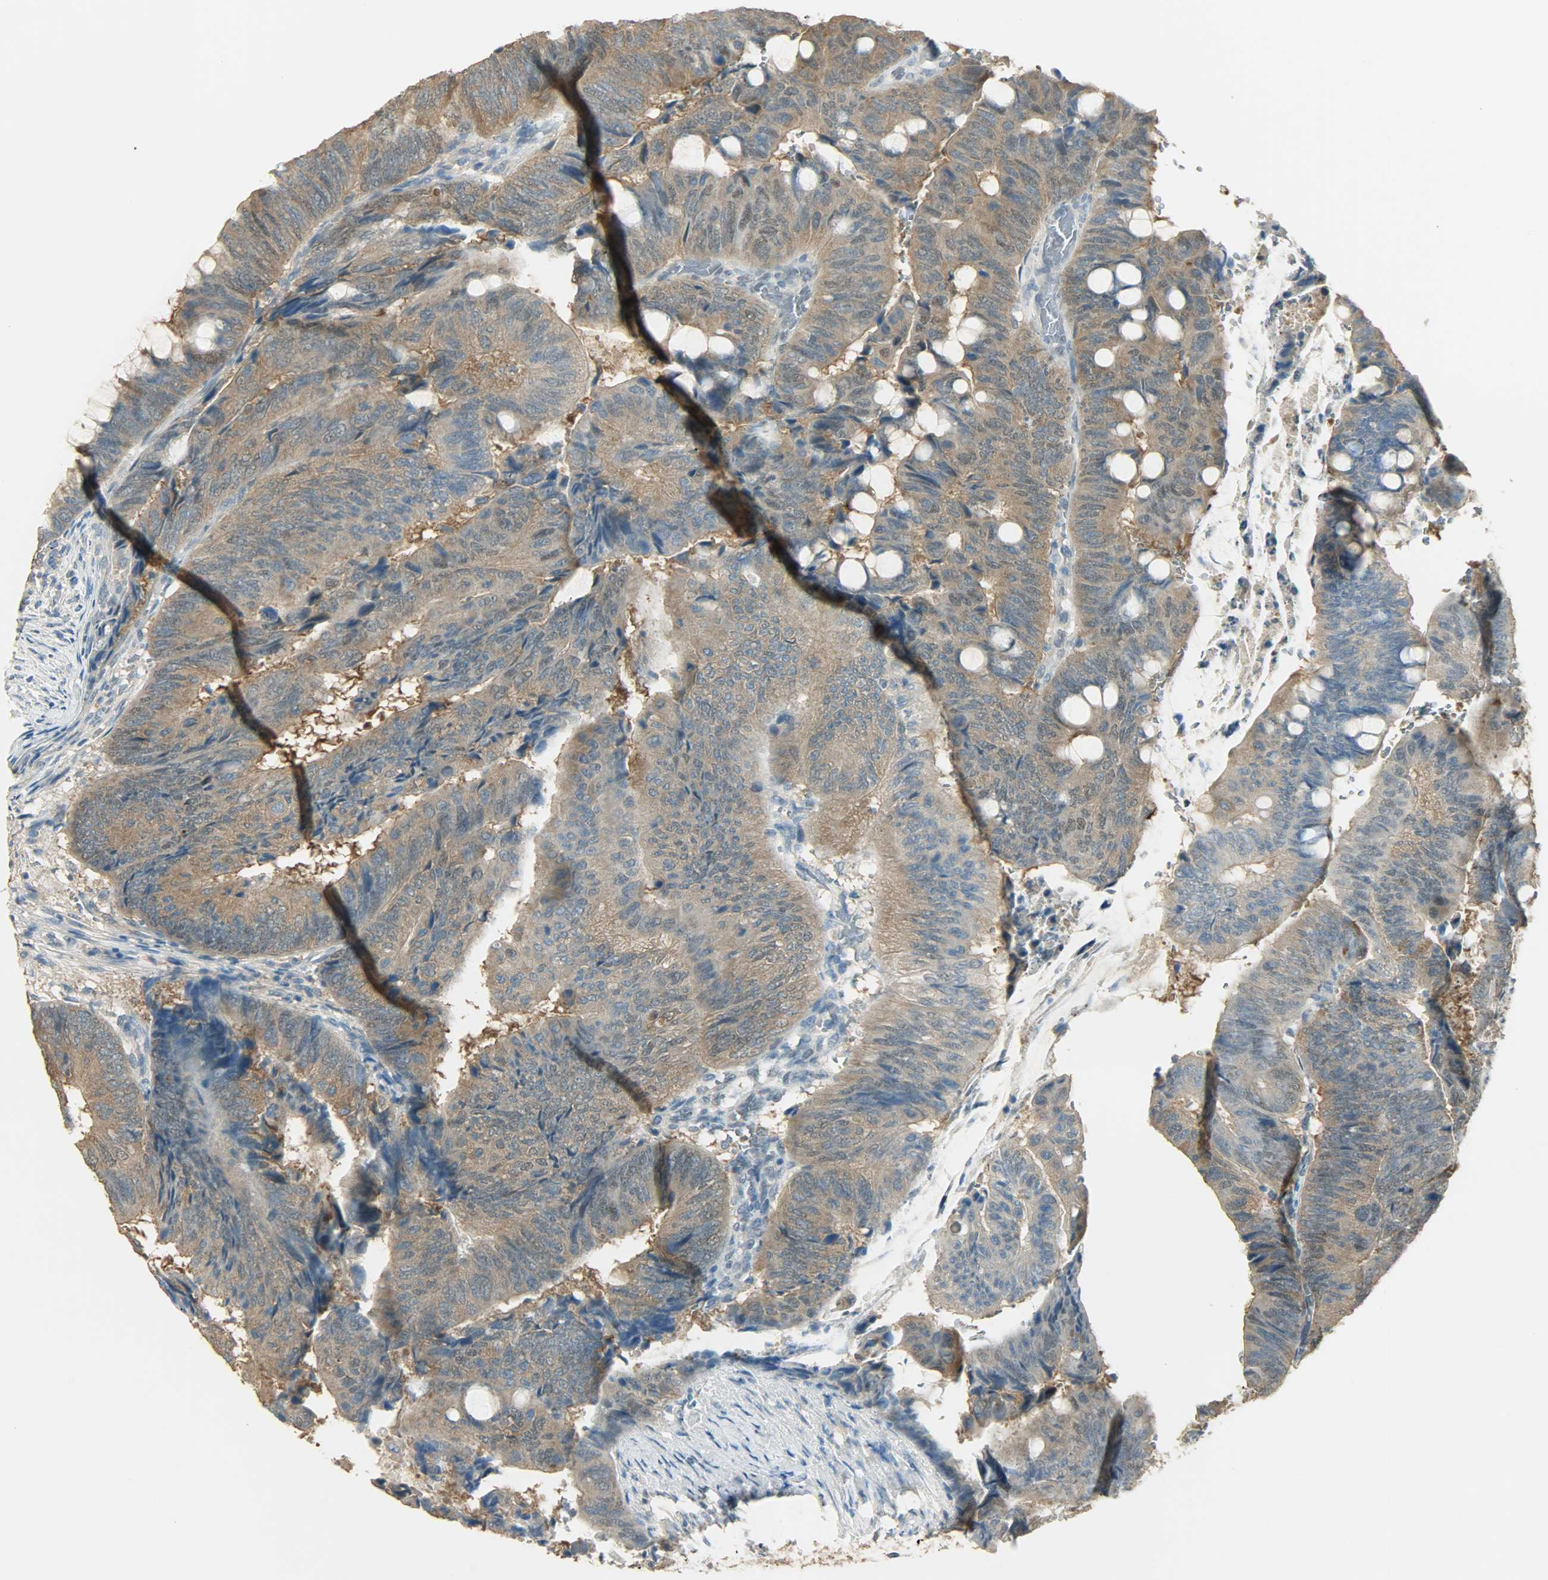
{"staining": {"intensity": "moderate", "quantity": ">75%", "location": "cytoplasmic/membranous"}, "tissue": "colorectal cancer", "cell_type": "Tumor cells", "image_type": "cancer", "snomed": [{"axis": "morphology", "description": "Normal tissue, NOS"}, {"axis": "morphology", "description": "Adenocarcinoma, NOS"}, {"axis": "topography", "description": "Rectum"}, {"axis": "topography", "description": "Peripheral nerve tissue"}], "caption": "Colorectal cancer (adenocarcinoma) stained with immunohistochemistry (IHC) displays moderate cytoplasmic/membranous staining in approximately >75% of tumor cells.", "gene": "PRMT5", "patient": {"sex": "male", "age": 92}}